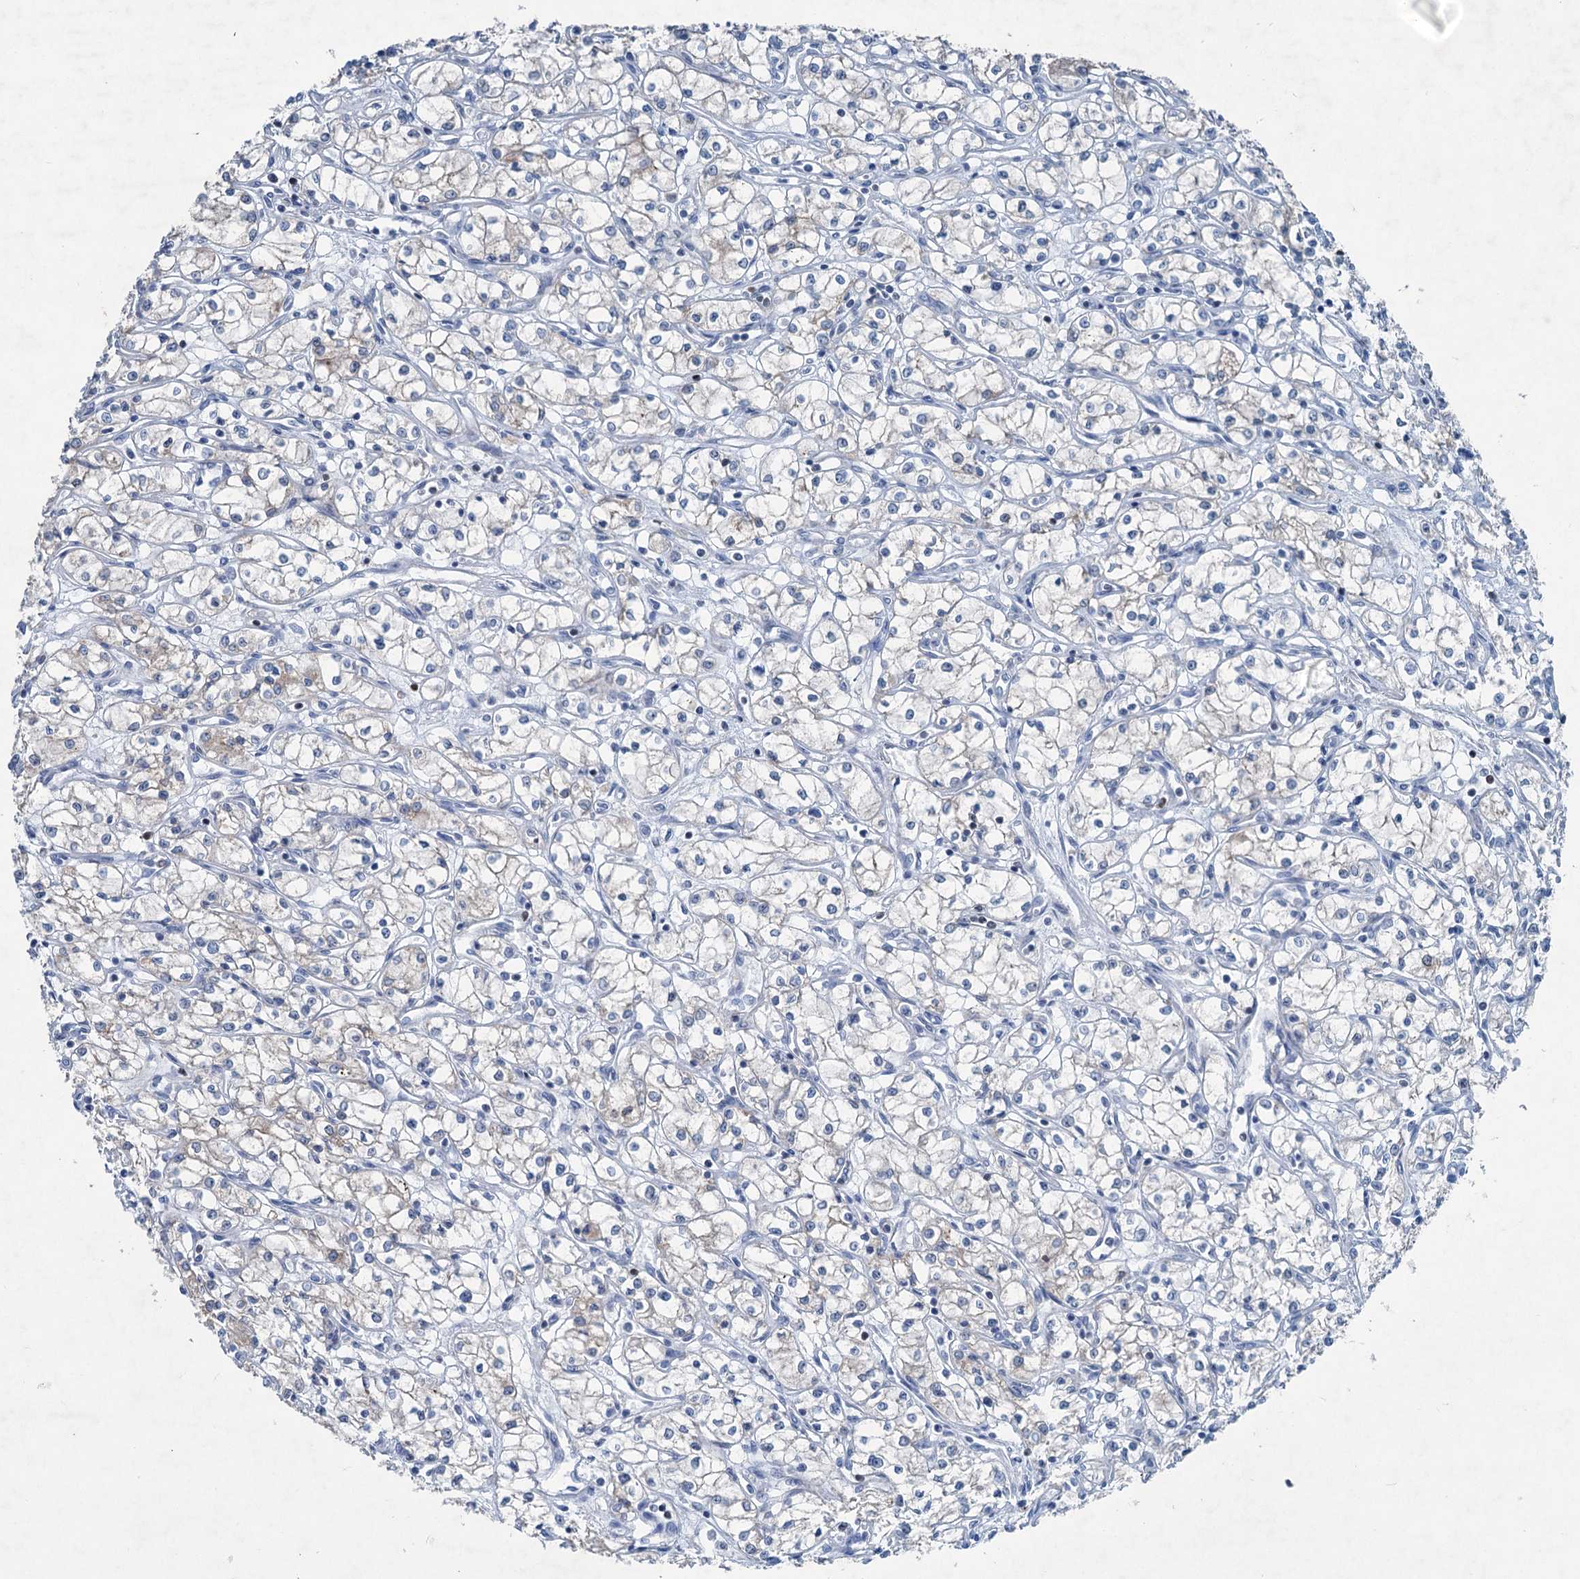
{"staining": {"intensity": "weak", "quantity": "25%-75%", "location": "cytoplasmic/membranous"}, "tissue": "renal cancer", "cell_type": "Tumor cells", "image_type": "cancer", "snomed": [{"axis": "morphology", "description": "Adenocarcinoma, NOS"}, {"axis": "topography", "description": "Kidney"}], "caption": "Immunohistochemistry (IHC) histopathology image of adenocarcinoma (renal) stained for a protein (brown), which demonstrates low levels of weak cytoplasmic/membranous positivity in about 25%-75% of tumor cells.", "gene": "ELP4", "patient": {"sex": "male", "age": 59}}